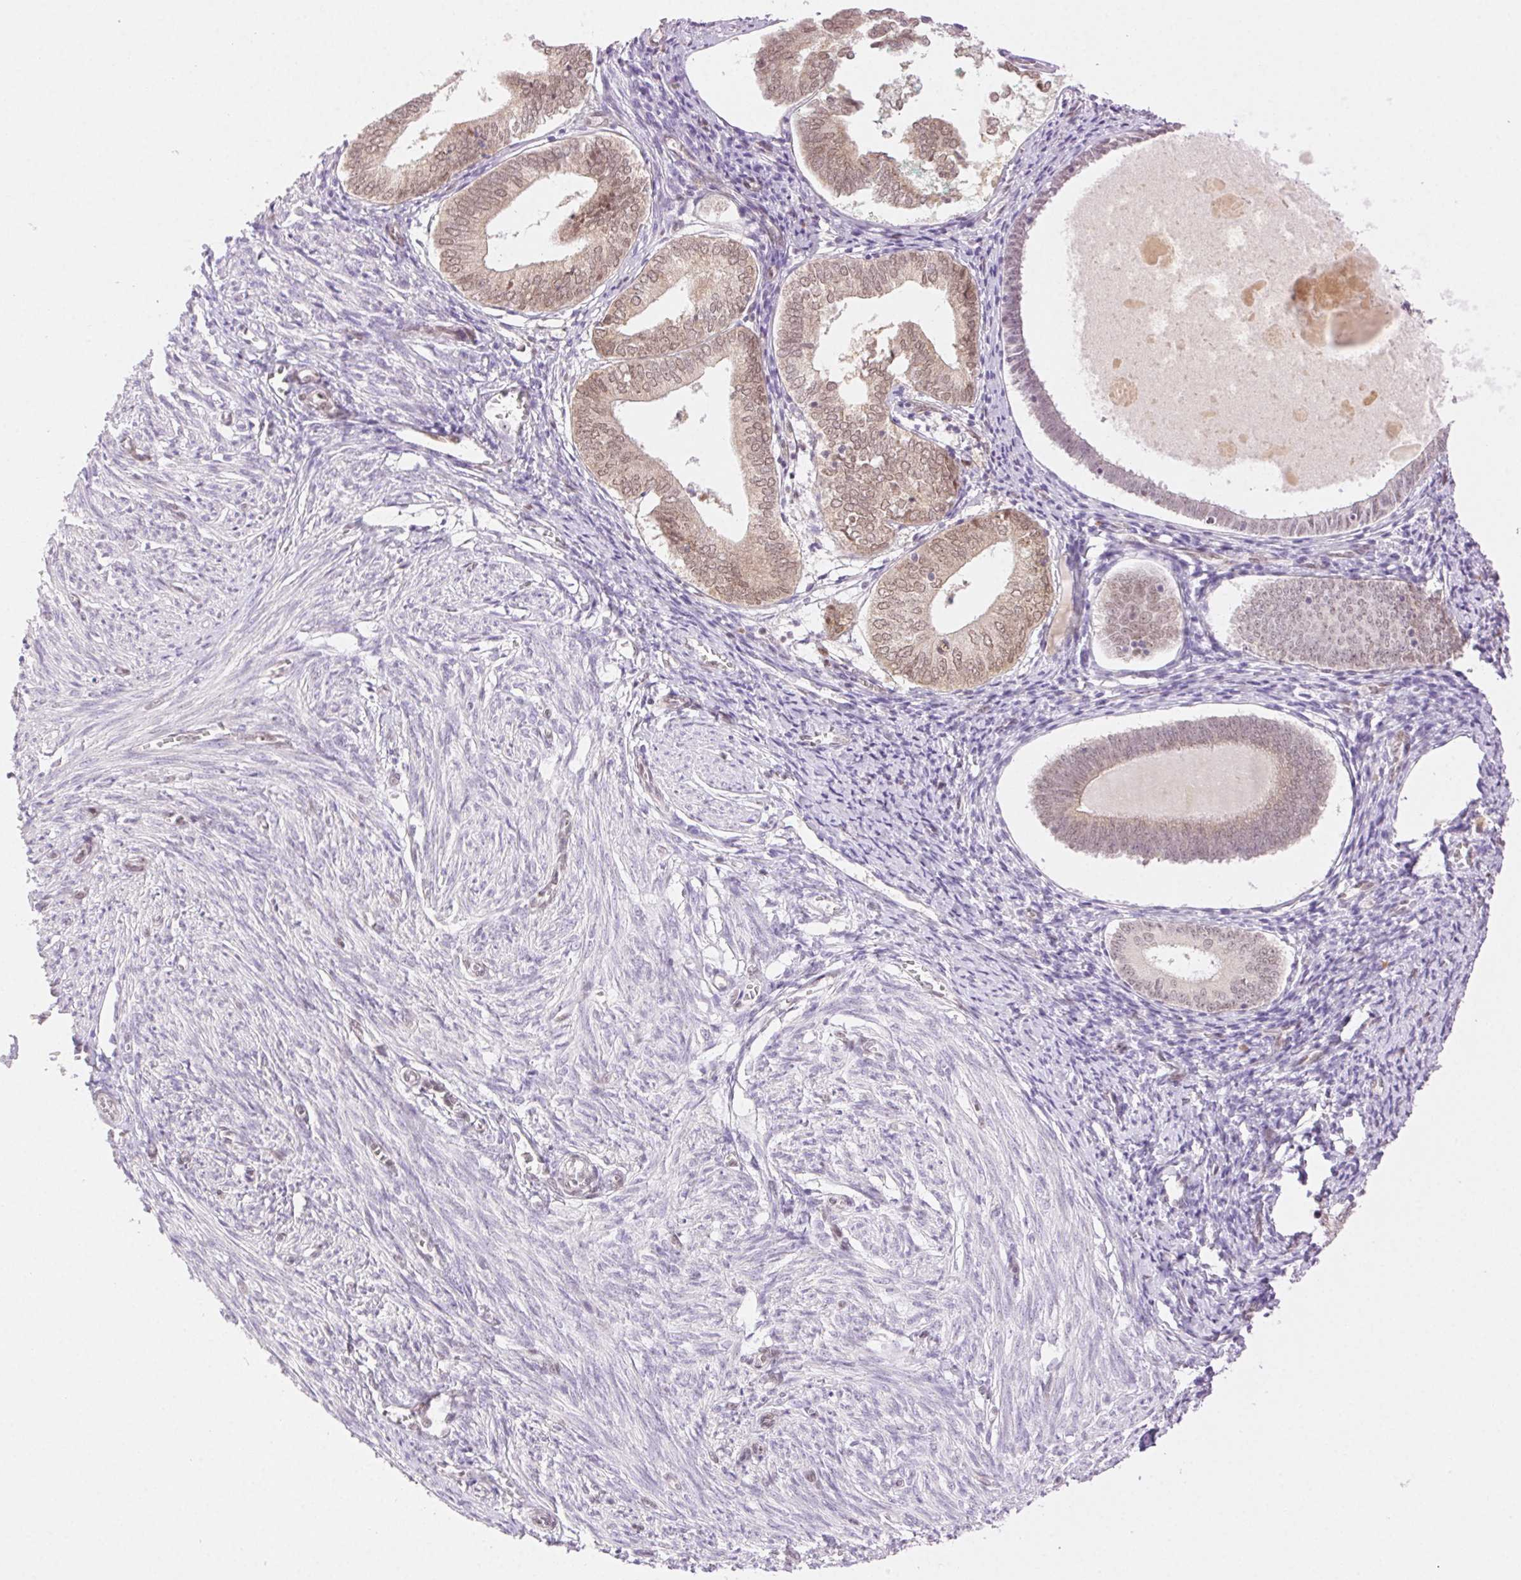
{"staining": {"intensity": "moderate", "quantity": "25%-75%", "location": "nuclear"}, "tissue": "endometrium", "cell_type": "Cells in endometrial stroma", "image_type": "normal", "snomed": [{"axis": "morphology", "description": "Normal tissue, NOS"}, {"axis": "topography", "description": "Endometrium"}], "caption": "Protein expression analysis of benign endometrium shows moderate nuclear expression in approximately 25%-75% of cells in endometrial stroma. The protein of interest is stained brown, and the nuclei are stained in blue (DAB (3,3'-diaminobenzidine) IHC with brightfield microscopy, high magnification).", "gene": "H2AZ1", "patient": {"sex": "female", "age": 50}}